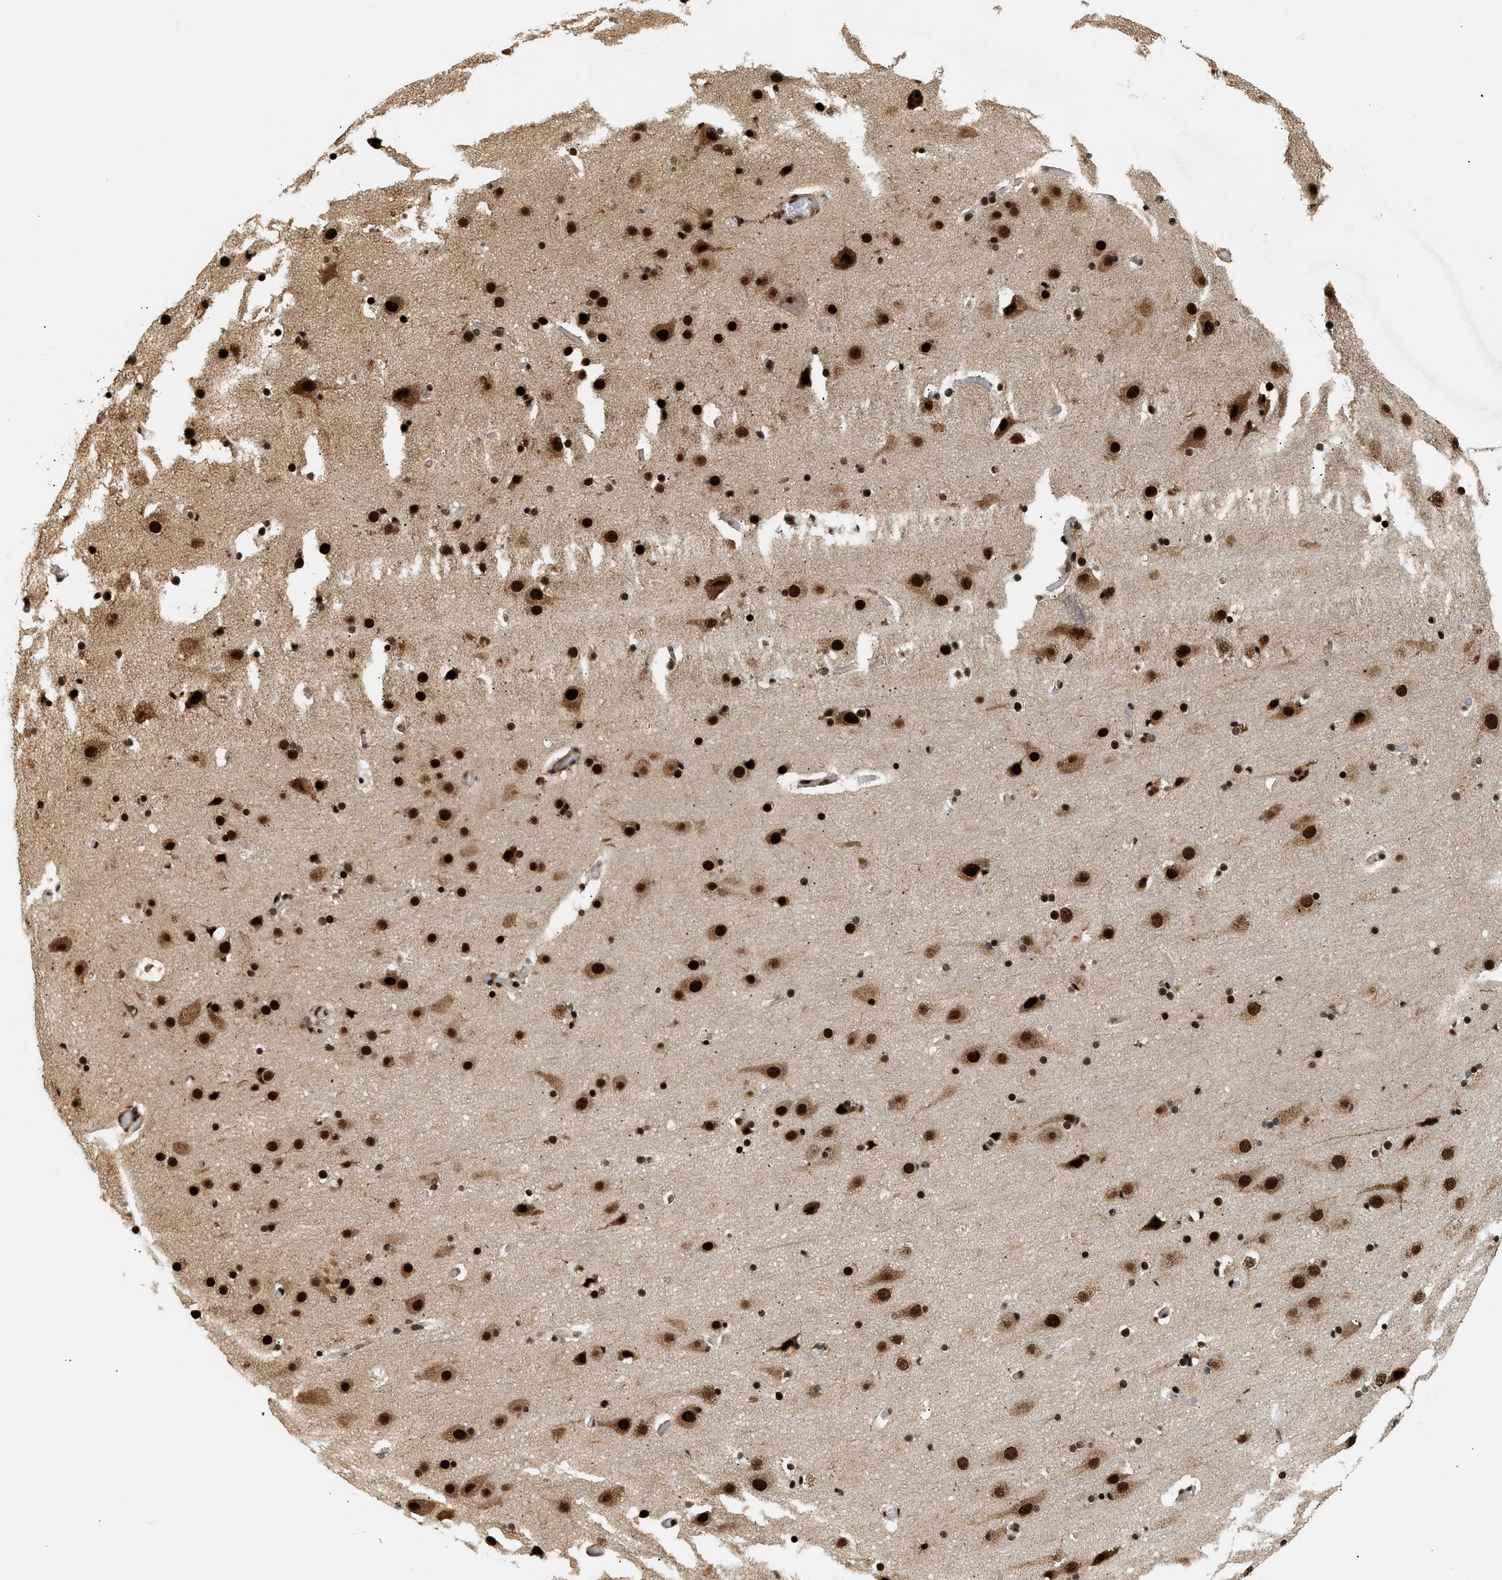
{"staining": {"intensity": "moderate", "quantity": ">75%", "location": "nuclear"}, "tissue": "cerebral cortex", "cell_type": "Endothelial cells", "image_type": "normal", "snomed": [{"axis": "morphology", "description": "Normal tissue, NOS"}, {"axis": "topography", "description": "Cerebral cortex"}], "caption": "IHC image of unremarkable cerebral cortex: cerebral cortex stained using immunohistochemistry (IHC) shows medium levels of moderate protein expression localized specifically in the nuclear of endothelial cells, appearing as a nuclear brown color.", "gene": "RBM5", "patient": {"sex": "male", "age": 57}}